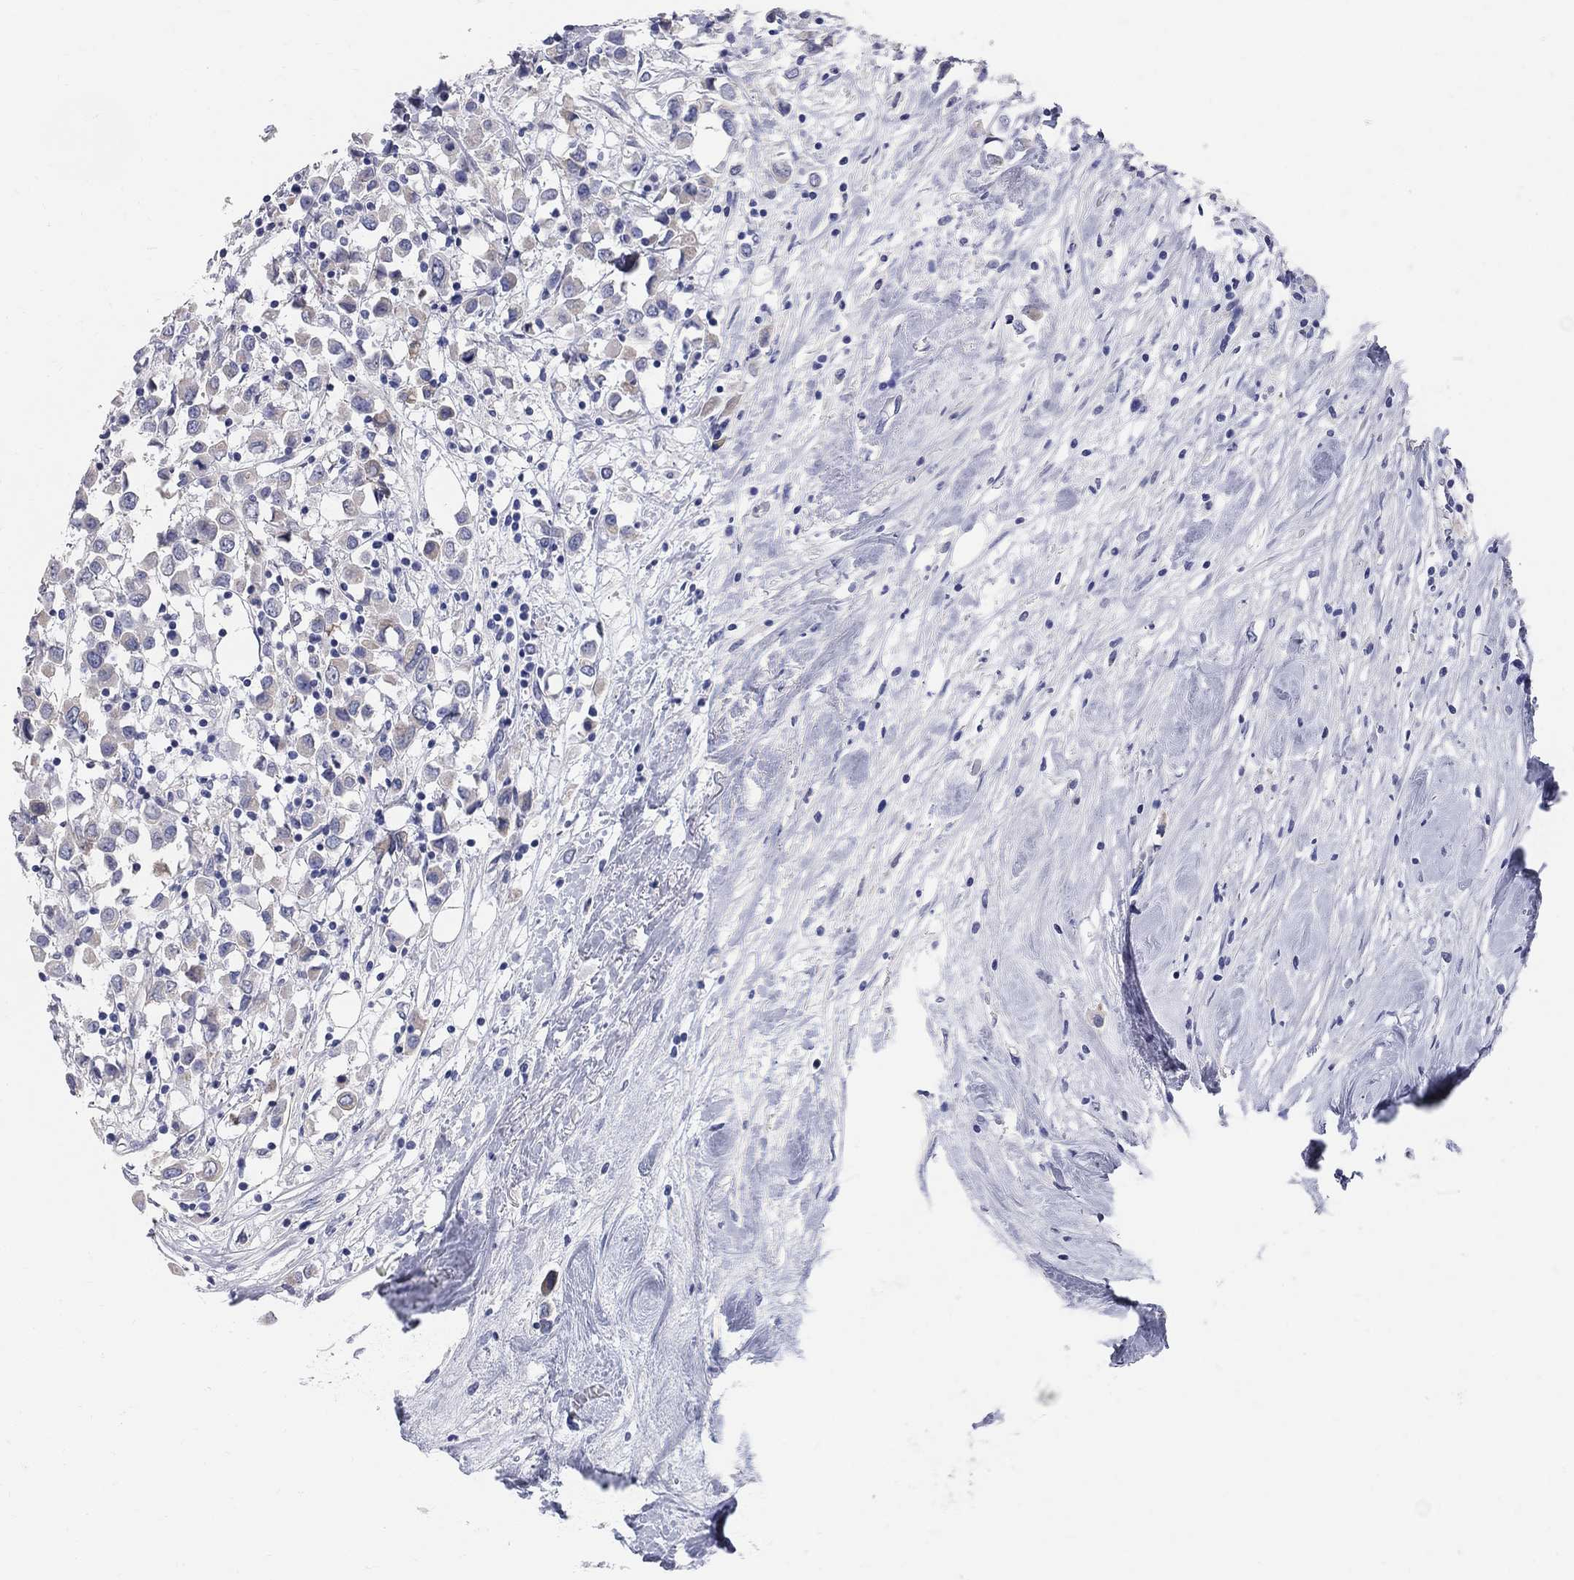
{"staining": {"intensity": "moderate", "quantity": ">75%", "location": "cytoplasmic/membranous"}, "tissue": "breast cancer", "cell_type": "Tumor cells", "image_type": "cancer", "snomed": [{"axis": "morphology", "description": "Duct carcinoma"}, {"axis": "topography", "description": "Breast"}], "caption": "The micrograph shows staining of breast cancer, revealing moderate cytoplasmic/membranous protein positivity (brown color) within tumor cells.", "gene": "AOX1", "patient": {"sex": "female", "age": 61}}